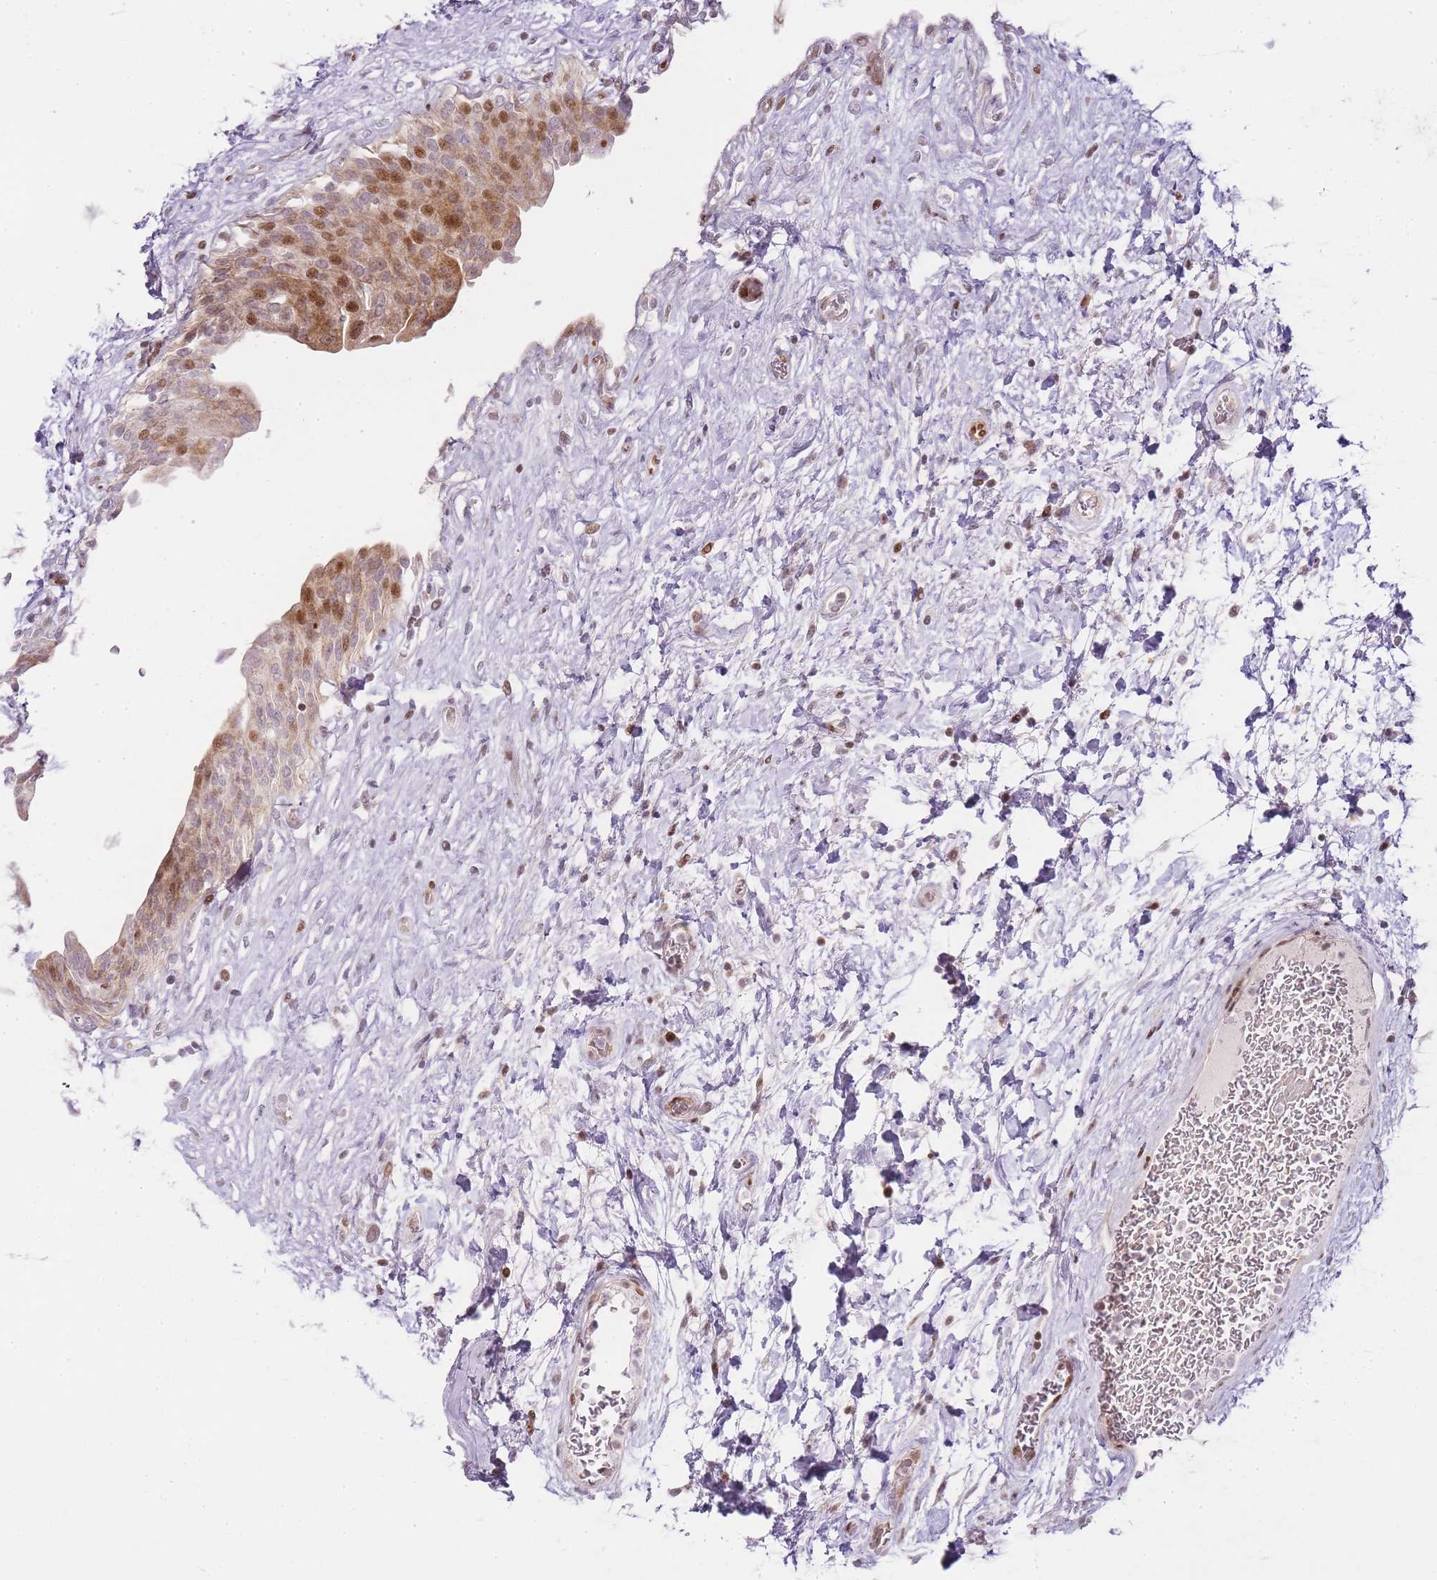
{"staining": {"intensity": "strong", "quantity": "25%-75%", "location": "cytoplasmic/membranous,nuclear"}, "tissue": "urinary bladder", "cell_type": "Urothelial cells", "image_type": "normal", "snomed": [{"axis": "morphology", "description": "Normal tissue, NOS"}, {"axis": "topography", "description": "Urinary bladder"}], "caption": "IHC histopathology image of benign urinary bladder stained for a protein (brown), which reveals high levels of strong cytoplasmic/membranous,nuclear expression in about 25%-75% of urothelial cells.", "gene": "OGG1", "patient": {"sex": "male", "age": 74}}